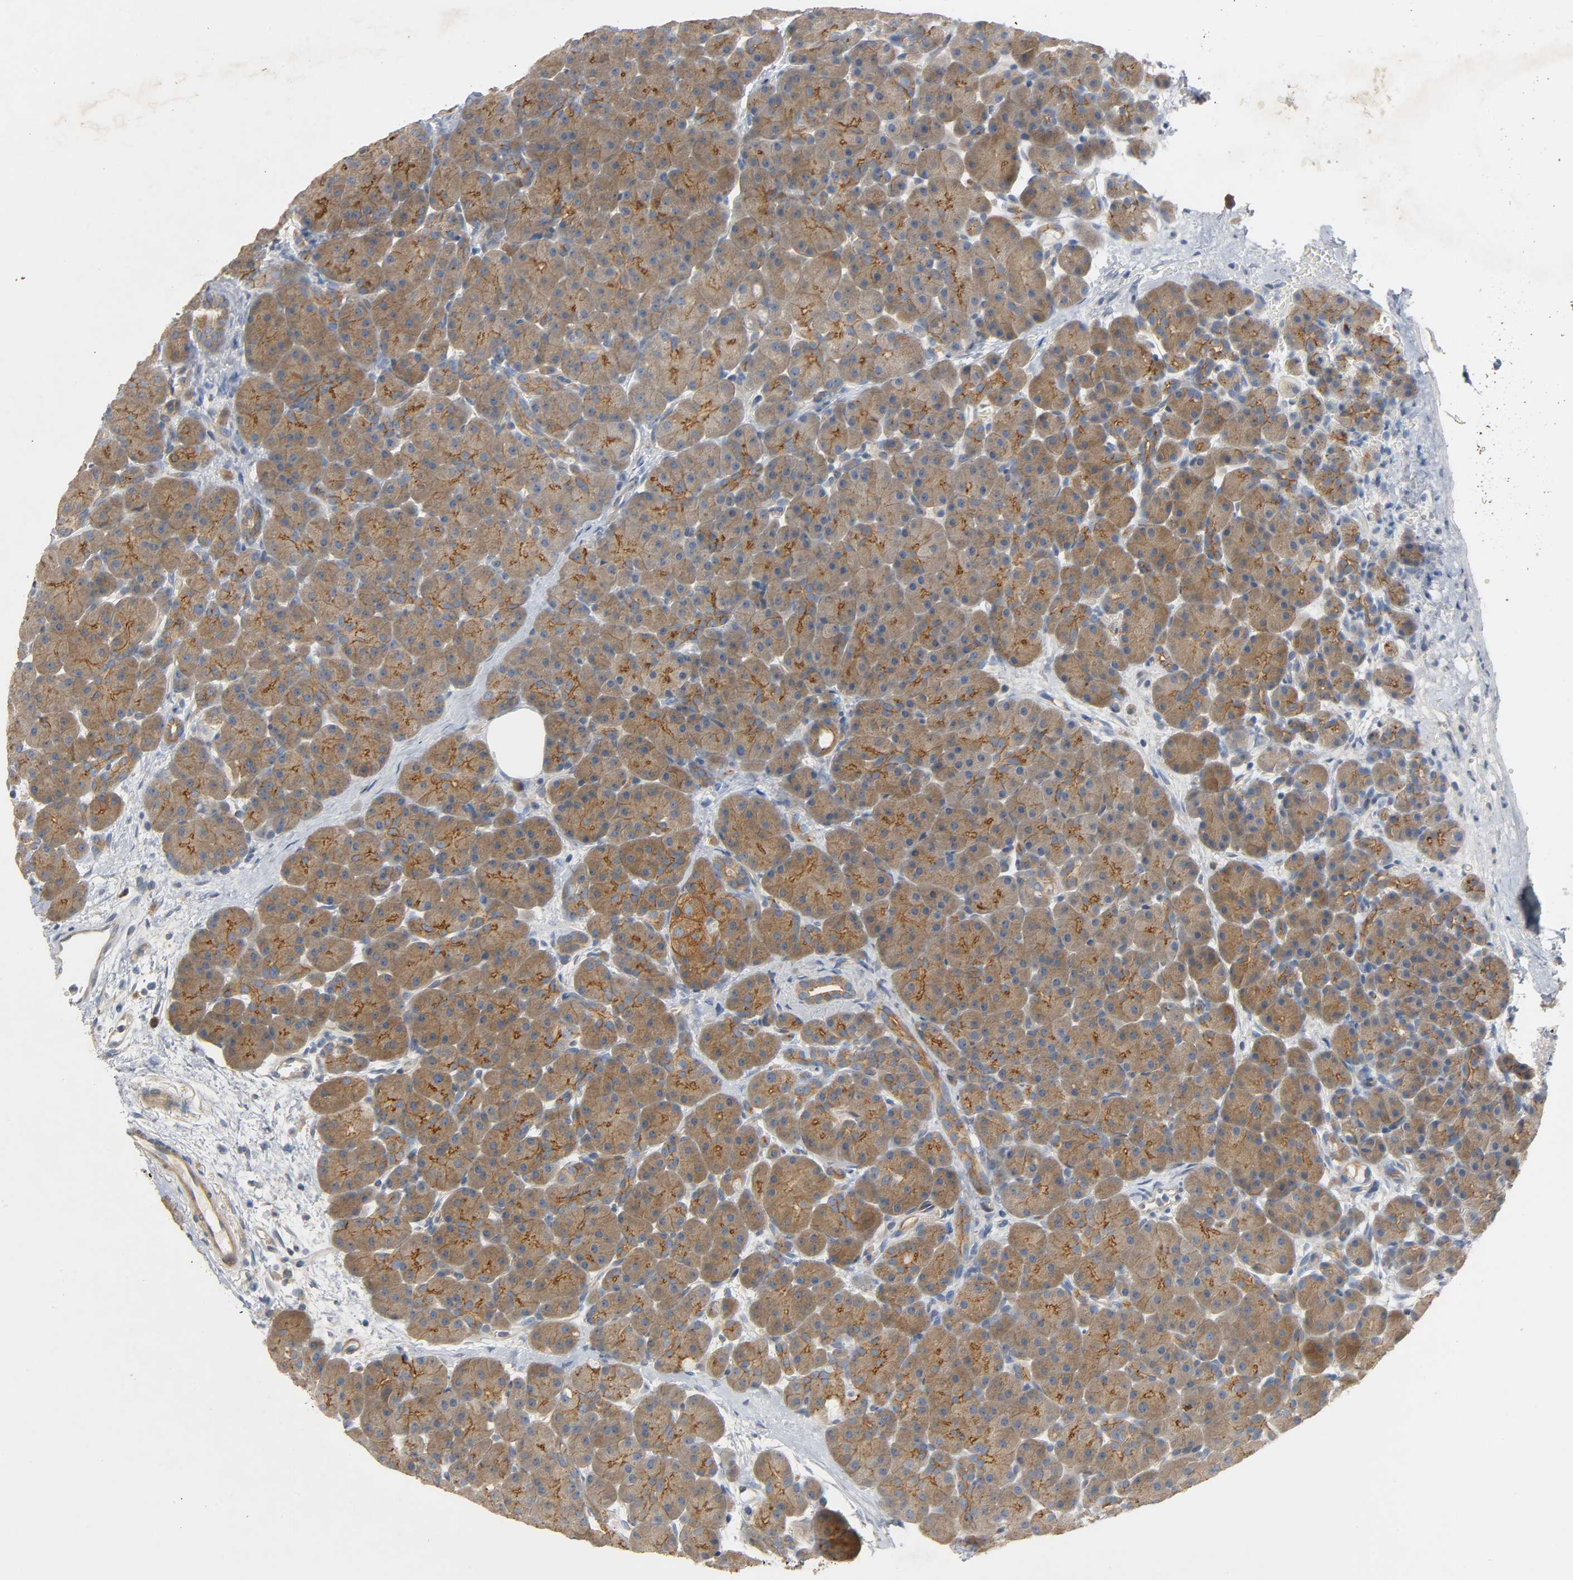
{"staining": {"intensity": "strong", "quantity": ">75%", "location": "cytoplasmic/membranous"}, "tissue": "pancreas", "cell_type": "Exocrine glandular cells", "image_type": "normal", "snomed": [{"axis": "morphology", "description": "Normal tissue, NOS"}, {"axis": "topography", "description": "Pancreas"}], "caption": "Immunohistochemistry (IHC) histopathology image of normal pancreas: pancreas stained using immunohistochemistry exhibits high levels of strong protein expression localized specifically in the cytoplasmic/membranous of exocrine glandular cells, appearing as a cytoplasmic/membranous brown color.", "gene": "ARPC1A", "patient": {"sex": "male", "age": 66}}